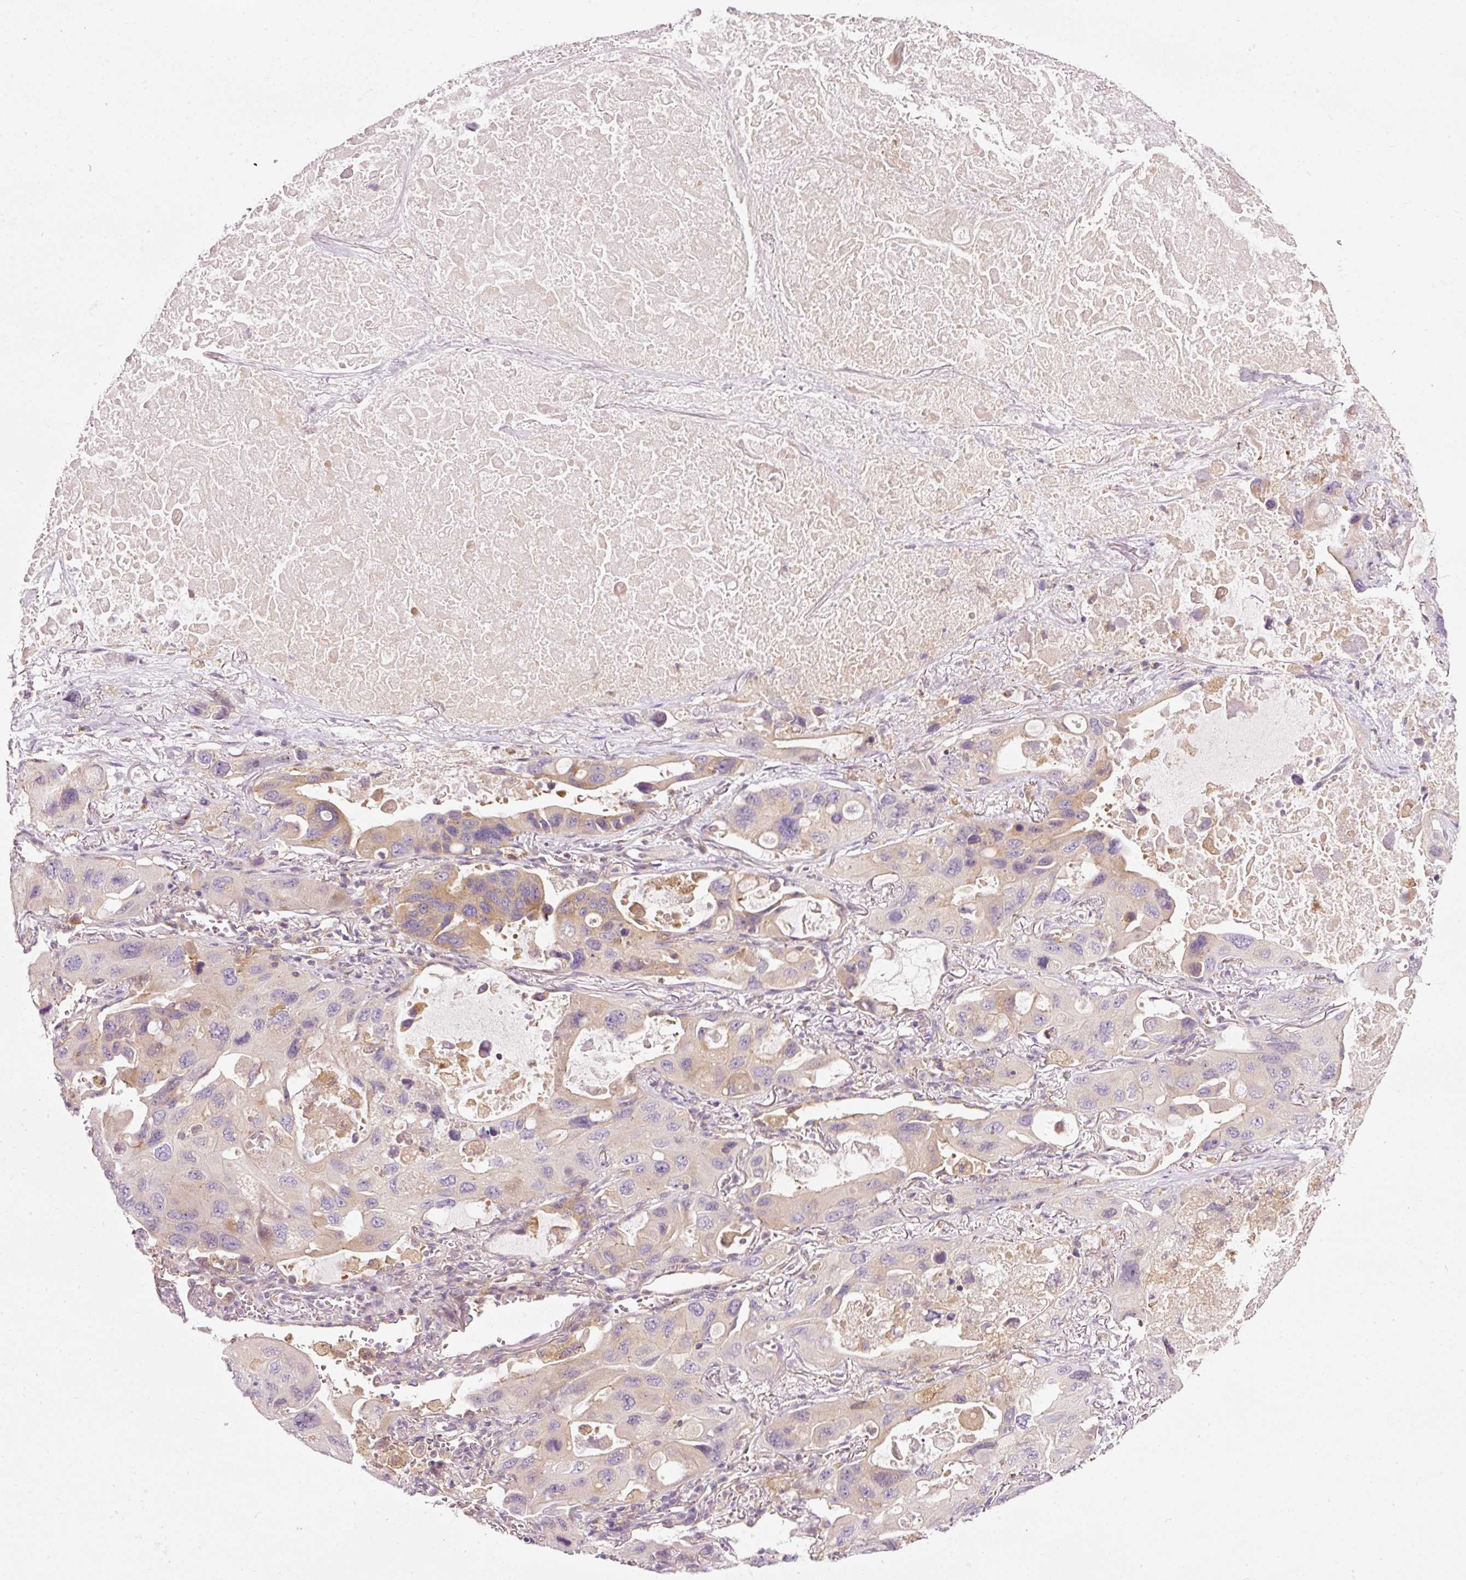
{"staining": {"intensity": "moderate", "quantity": "<25%", "location": "cytoplasmic/membranous"}, "tissue": "lung cancer", "cell_type": "Tumor cells", "image_type": "cancer", "snomed": [{"axis": "morphology", "description": "Squamous cell carcinoma, NOS"}, {"axis": "topography", "description": "Lung"}], "caption": "A histopathology image of squamous cell carcinoma (lung) stained for a protein reveals moderate cytoplasmic/membranous brown staining in tumor cells.", "gene": "NAPA", "patient": {"sex": "female", "age": 73}}